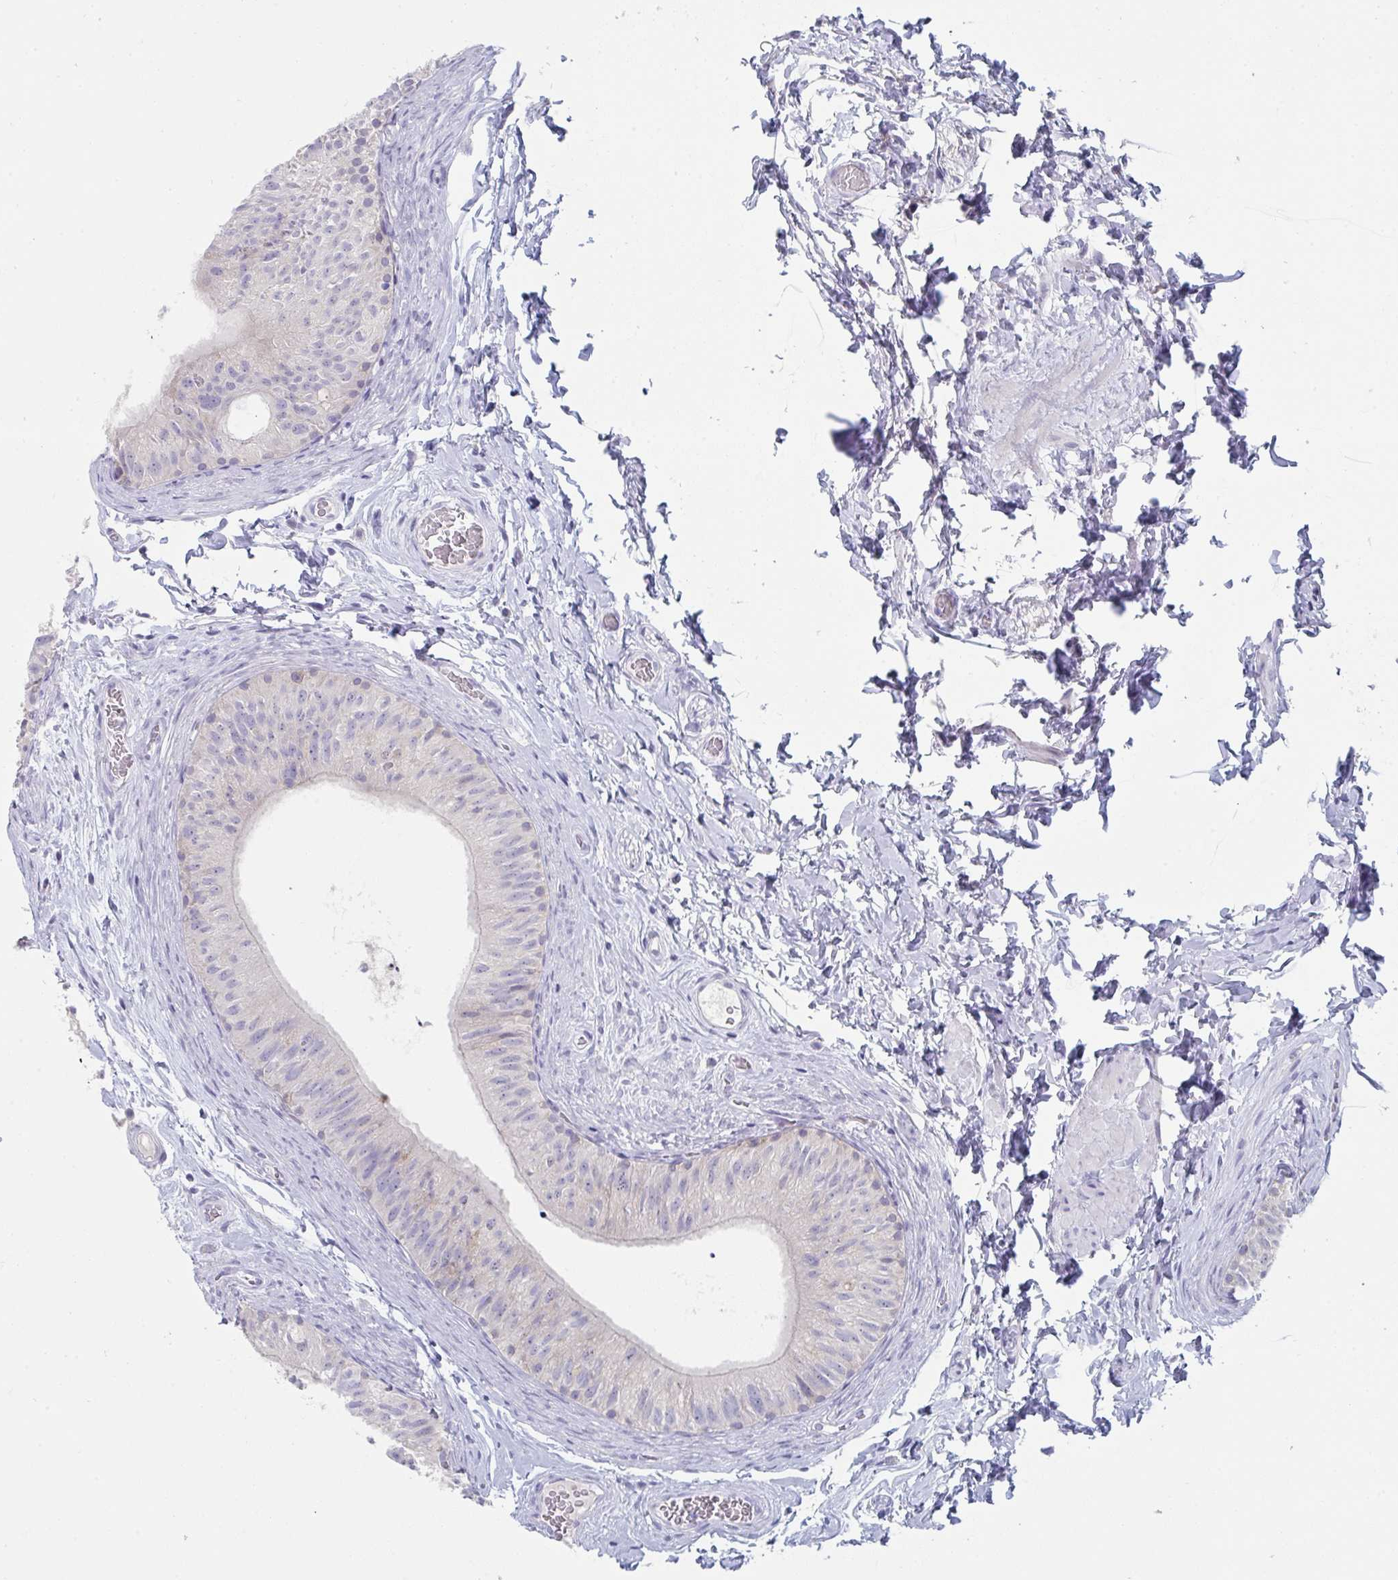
{"staining": {"intensity": "negative", "quantity": "none", "location": "none"}, "tissue": "epididymis", "cell_type": "Glandular cells", "image_type": "normal", "snomed": [{"axis": "morphology", "description": "Normal tissue, NOS"}, {"axis": "topography", "description": "Epididymis, spermatic cord, NOS"}, {"axis": "topography", "description": "Epididymis"}], "caption": "High magnification brightfield microscopy of normal epididymis stained with DAB (3,3'-diaminobenzidine) (brown) and counterstained with hematoxylin (blue): glandular cells show no significant expression. (DAB immunohistochemistry, high magnification).", "gene": "PTPRD", "patient": {"sex": "male", "age": 31}}